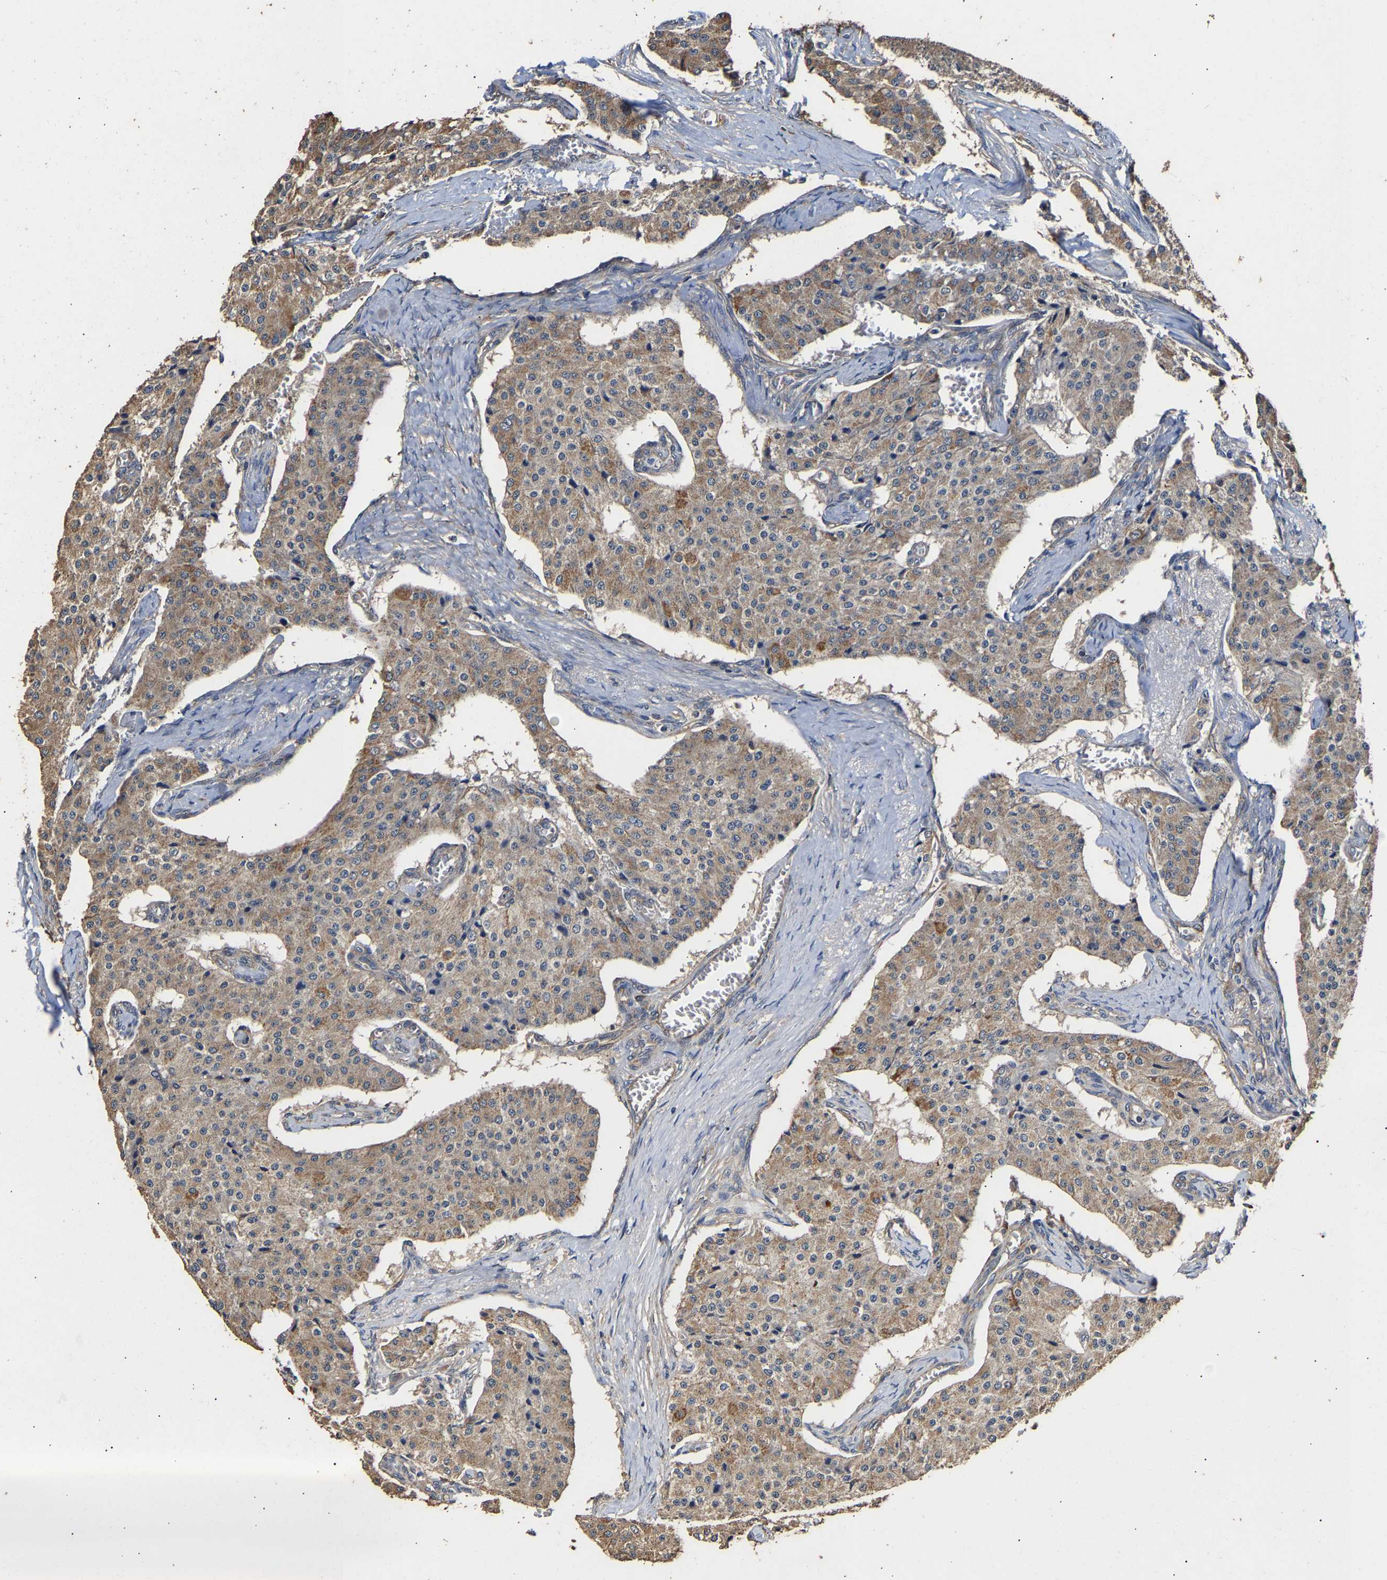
{"staining": {"intensity": "moderate", "quantity": ">75%", "location": "cytoplasmic/membranous"}, "tissue": "carcinoid", "cell_type": "Tumor cells", "image_type": "cancer", "snomed": [{"axis": "morphology", "description": "Carcinoid, malignant, NOS"}, {"axis": "topography", "description": "Colon"}], "caption": "High-magnification brightfield microscopy of carcinoid (malignant) stained with DAB (3,3'-diaminobenzidine) (brown) and counterstained with hematoxylin (blue). tumor cells exhibit moderate cytoplasmic/membranous staining is seen in approximately>75% of cells.", "gene": "ZNF26", "patient": {"sex": "female", "age": 52}}